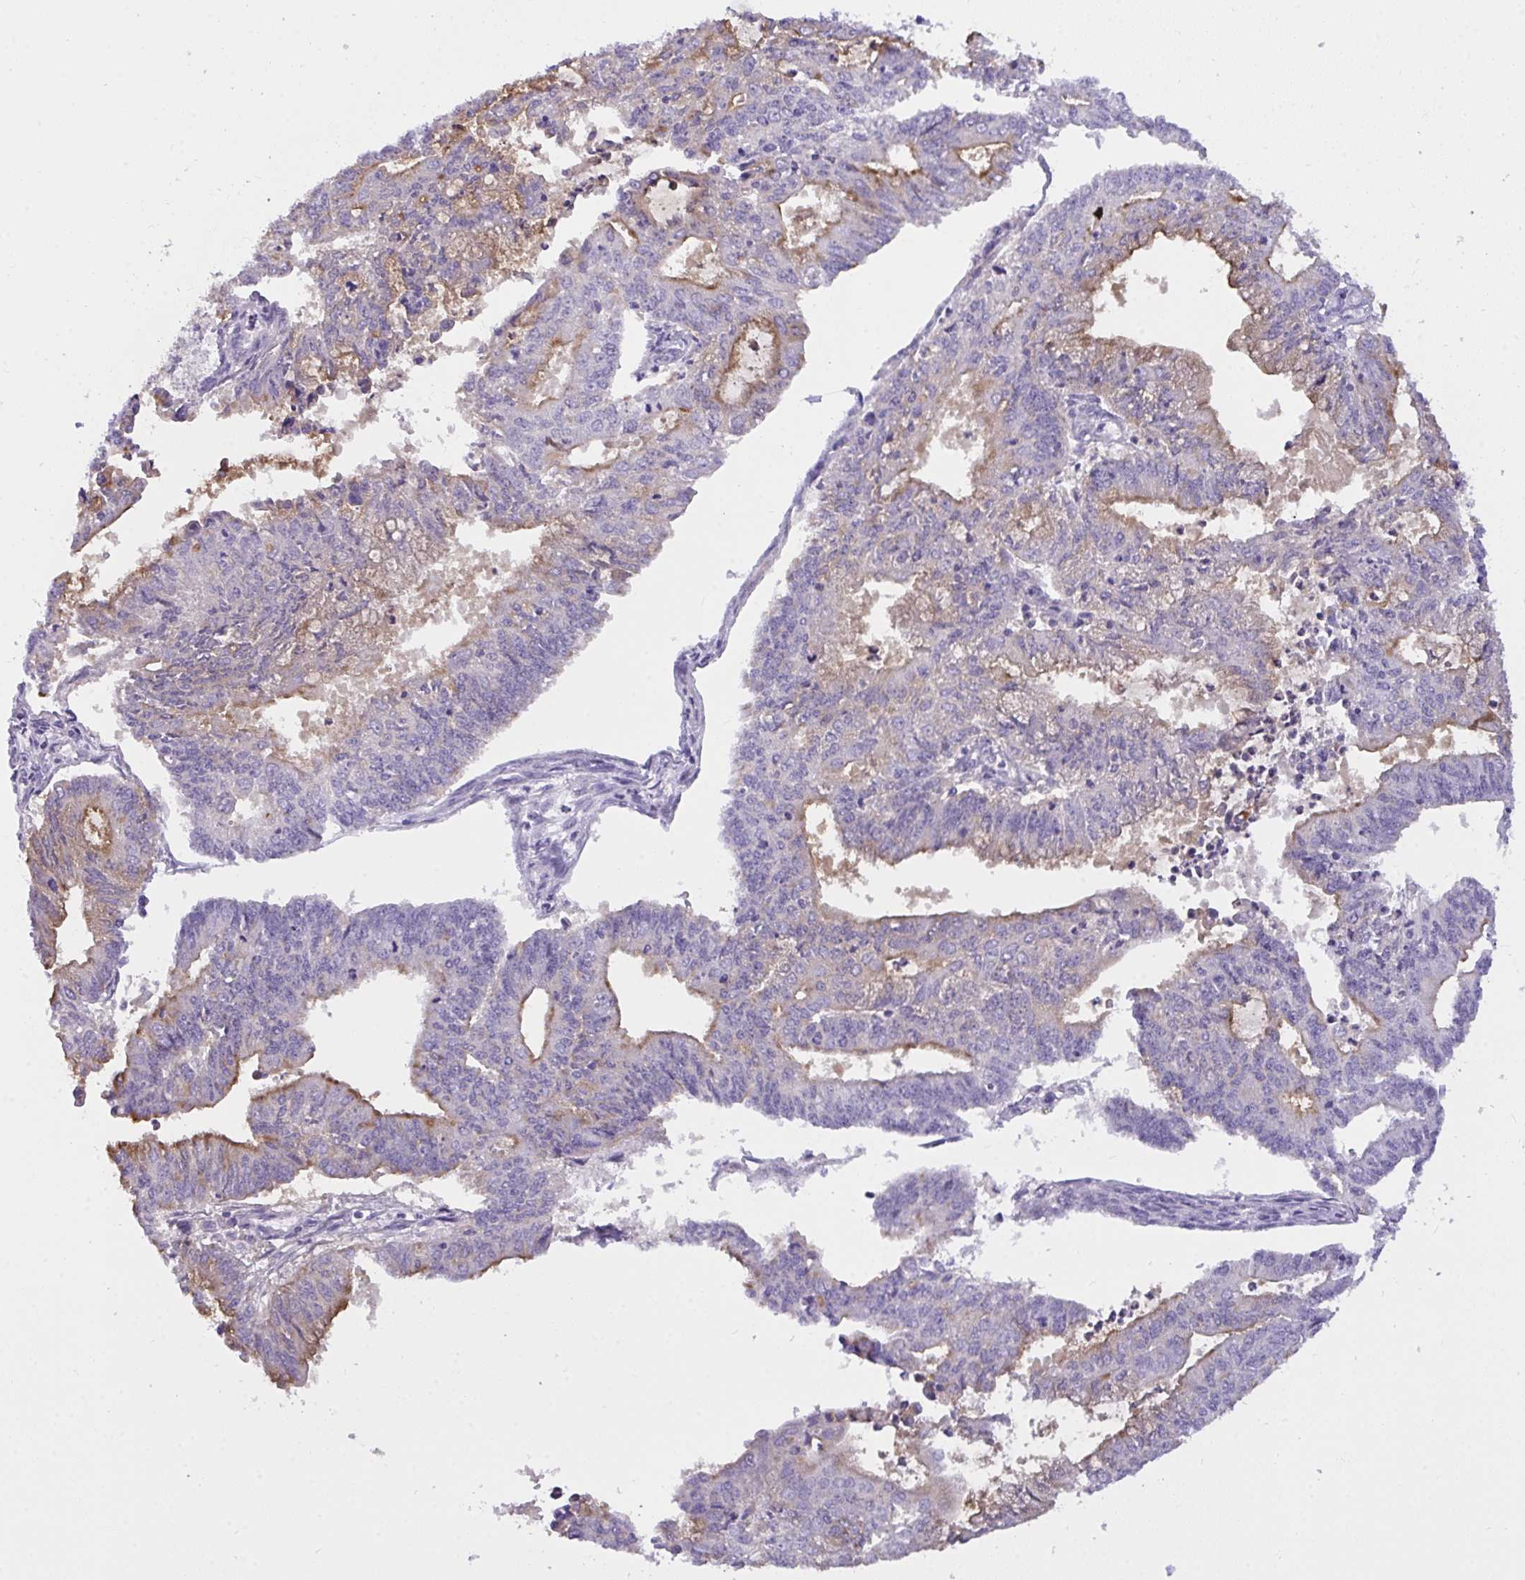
{"staining": {"intensity": "moderate", "quantity": "25%-75%", "location": "cytoplasmic/membranous"}, "tissue": "endometrial cancer", "cell_type": "Tumor cells", "image_type": "cancer", "snomed": [{"axis": "morphology", "description": "Adenocarcinoma, NOS"}, {"axis": "topography", "description": "Endometrium"}], "caption": "This micrograph displays immunohistochemistry (IHC) staining of human endometrial adenocarcinoma, with medium moderate cytoplasmic/membranous positivity in approximately 25%-75% of tumor cells.", "gene": "SEMA6B", "patient": {"sex": "female", "age": 61}}